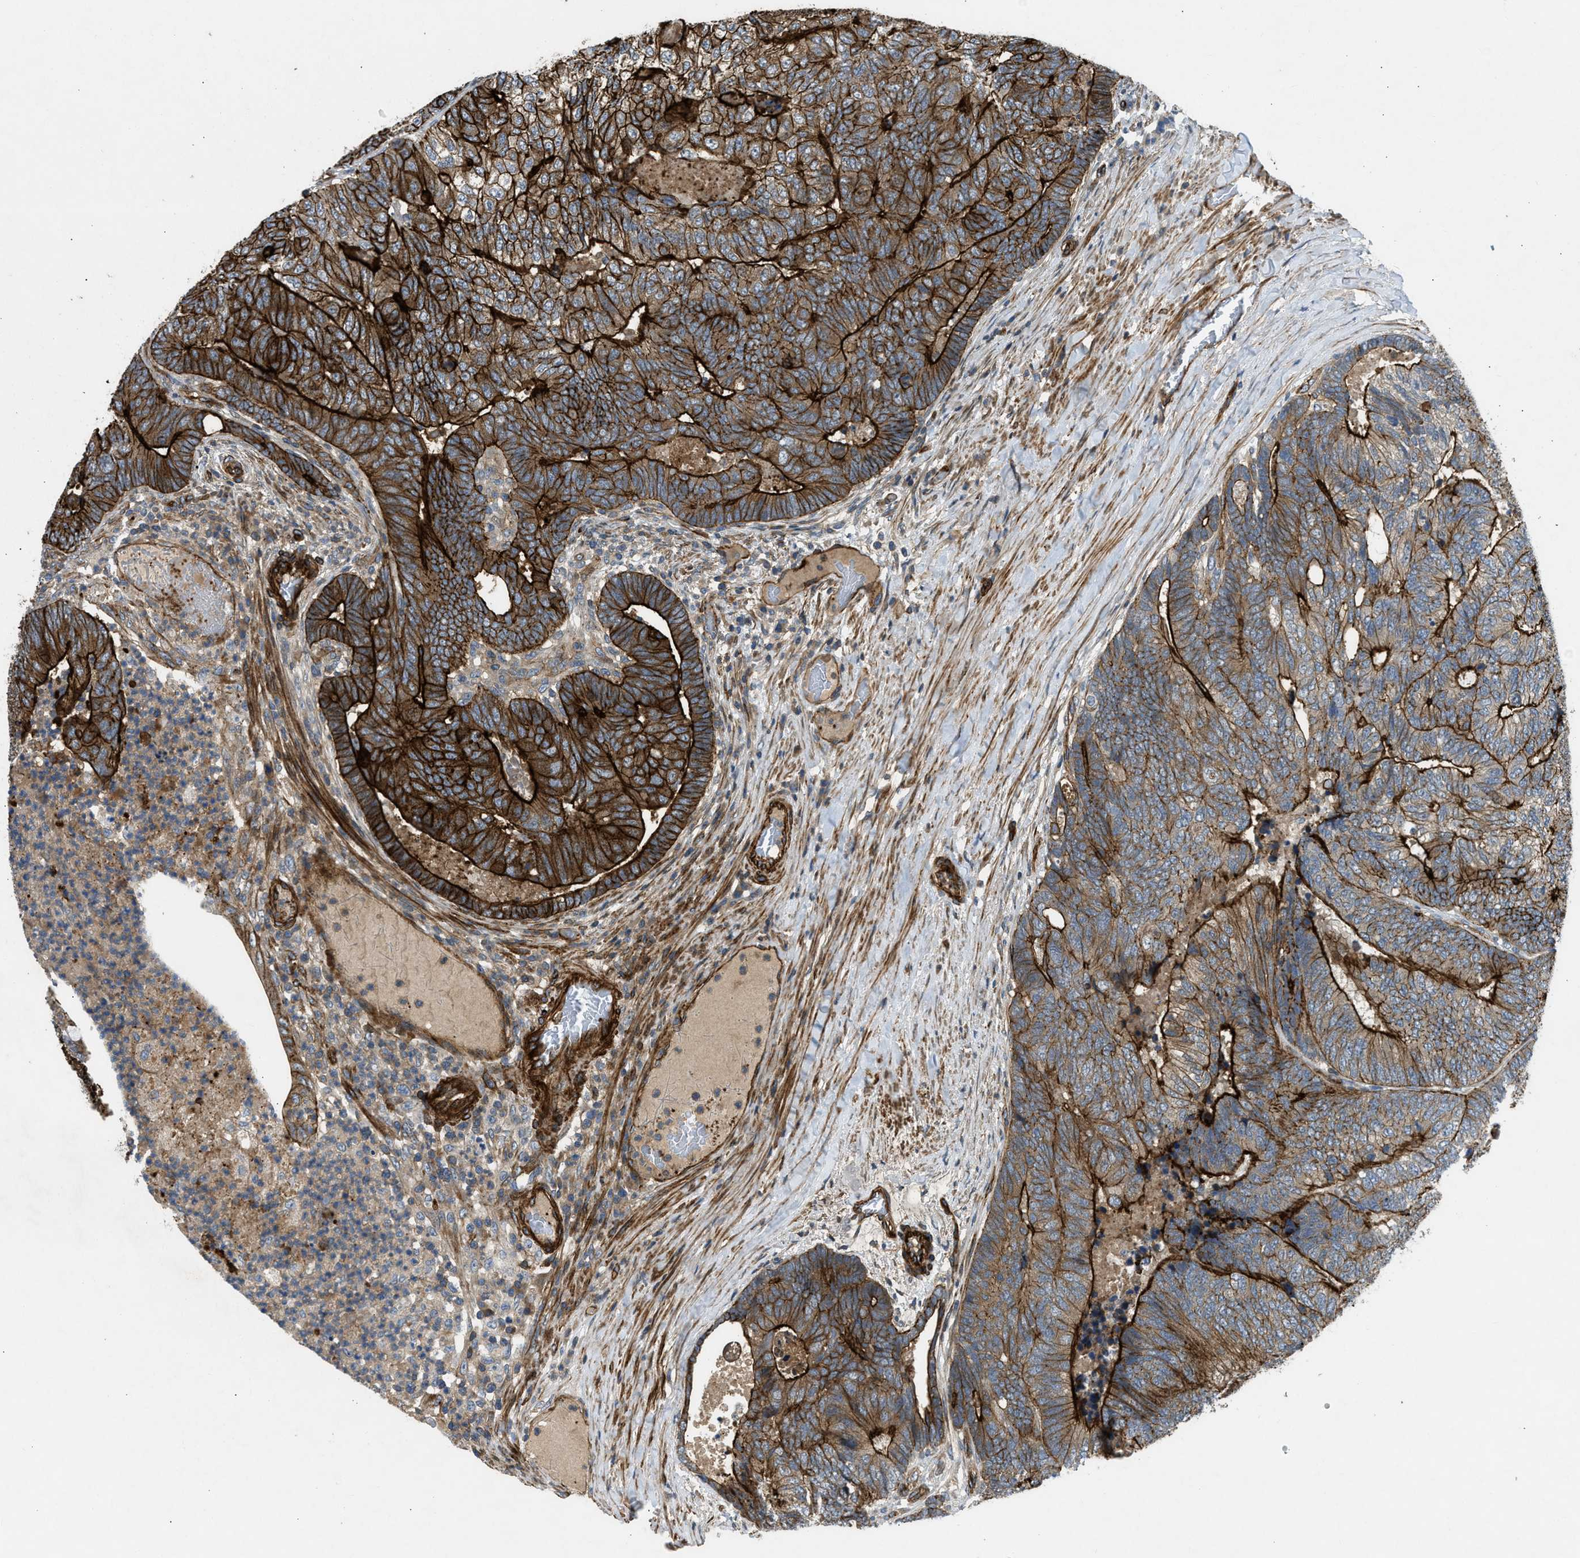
{"staining": {"intensity": "strong", "quantity": ">75%", "location": "cytoplasmic/membranous"}, "tissue": "colorectal cancer", "cell_type": "Tumor cells", "image_type": "cancer", "snomed": [{"axis": "morphology", "description": "Adenocarcinoma, NOS"}, {"axis": "topography", "description": "Colon"}], "caption": "Colorectal adenocarcinoma tissue reveals strong cytoplasmic/membranous positivity in about >75% of tumor cells", "gene": "NYNRIN", "patient": {"sex": "female", "age": 67}}